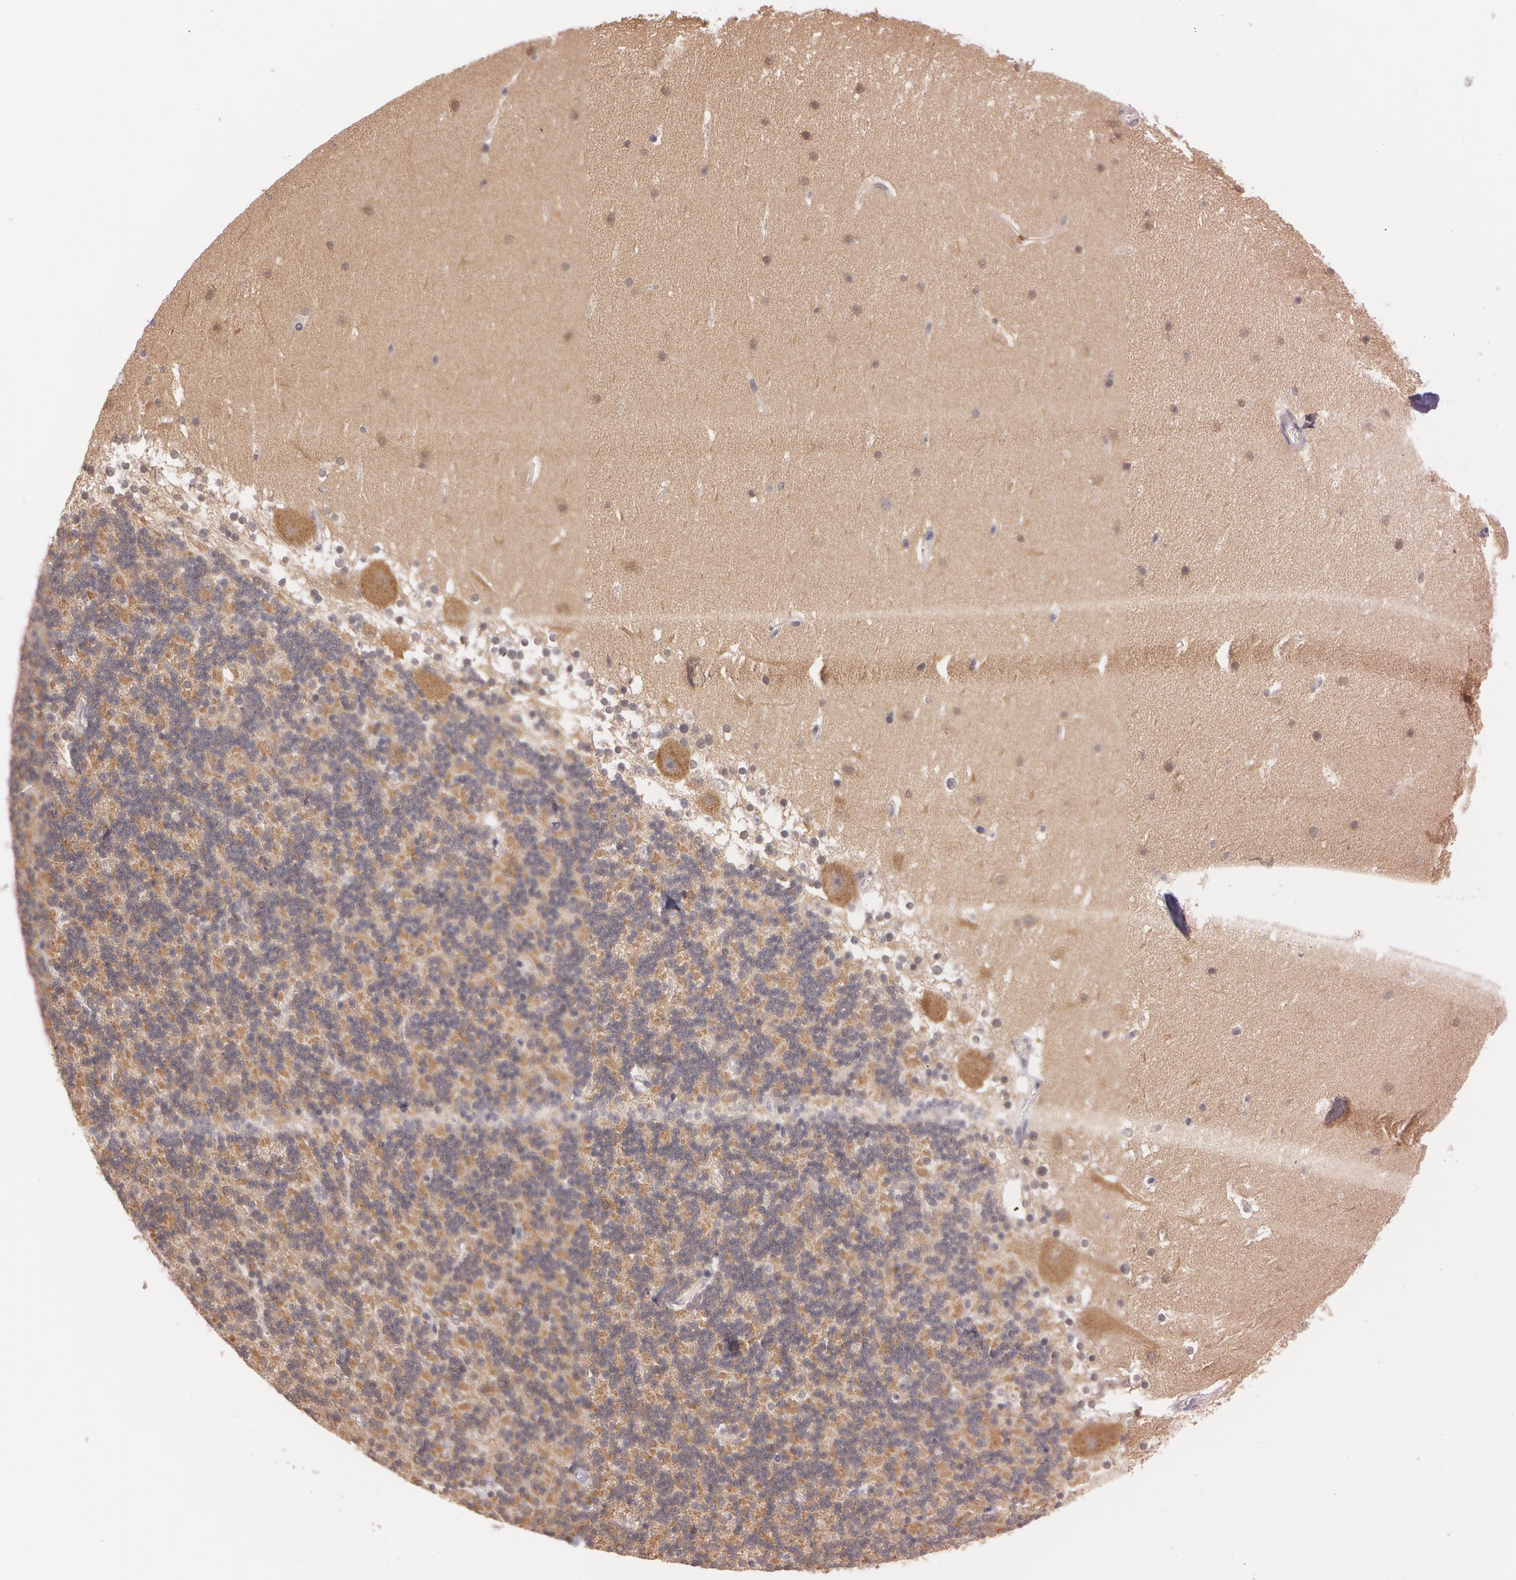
{"staining": {"intensity": "weak", "quantity": ">75%", "location": "cytoplasmic/membranous"}, "tissue": "cerebellum", "cell_type": "Cells in granular layer", "image_type": "normal", "snomed": [{"axis": "morphology", "description": "Normal tissue, NOS"}, {"axis": "topography", "description": "Cerebellum"}], "caption": "Immunohistochemical staining of unremarkable human cerebellum exhibits weak cytoplasmic/membranous protein staining in about >75% of cells in granular layer.", "gene": "ATG2B", "patient": {"sex": "female", "age": 19}}